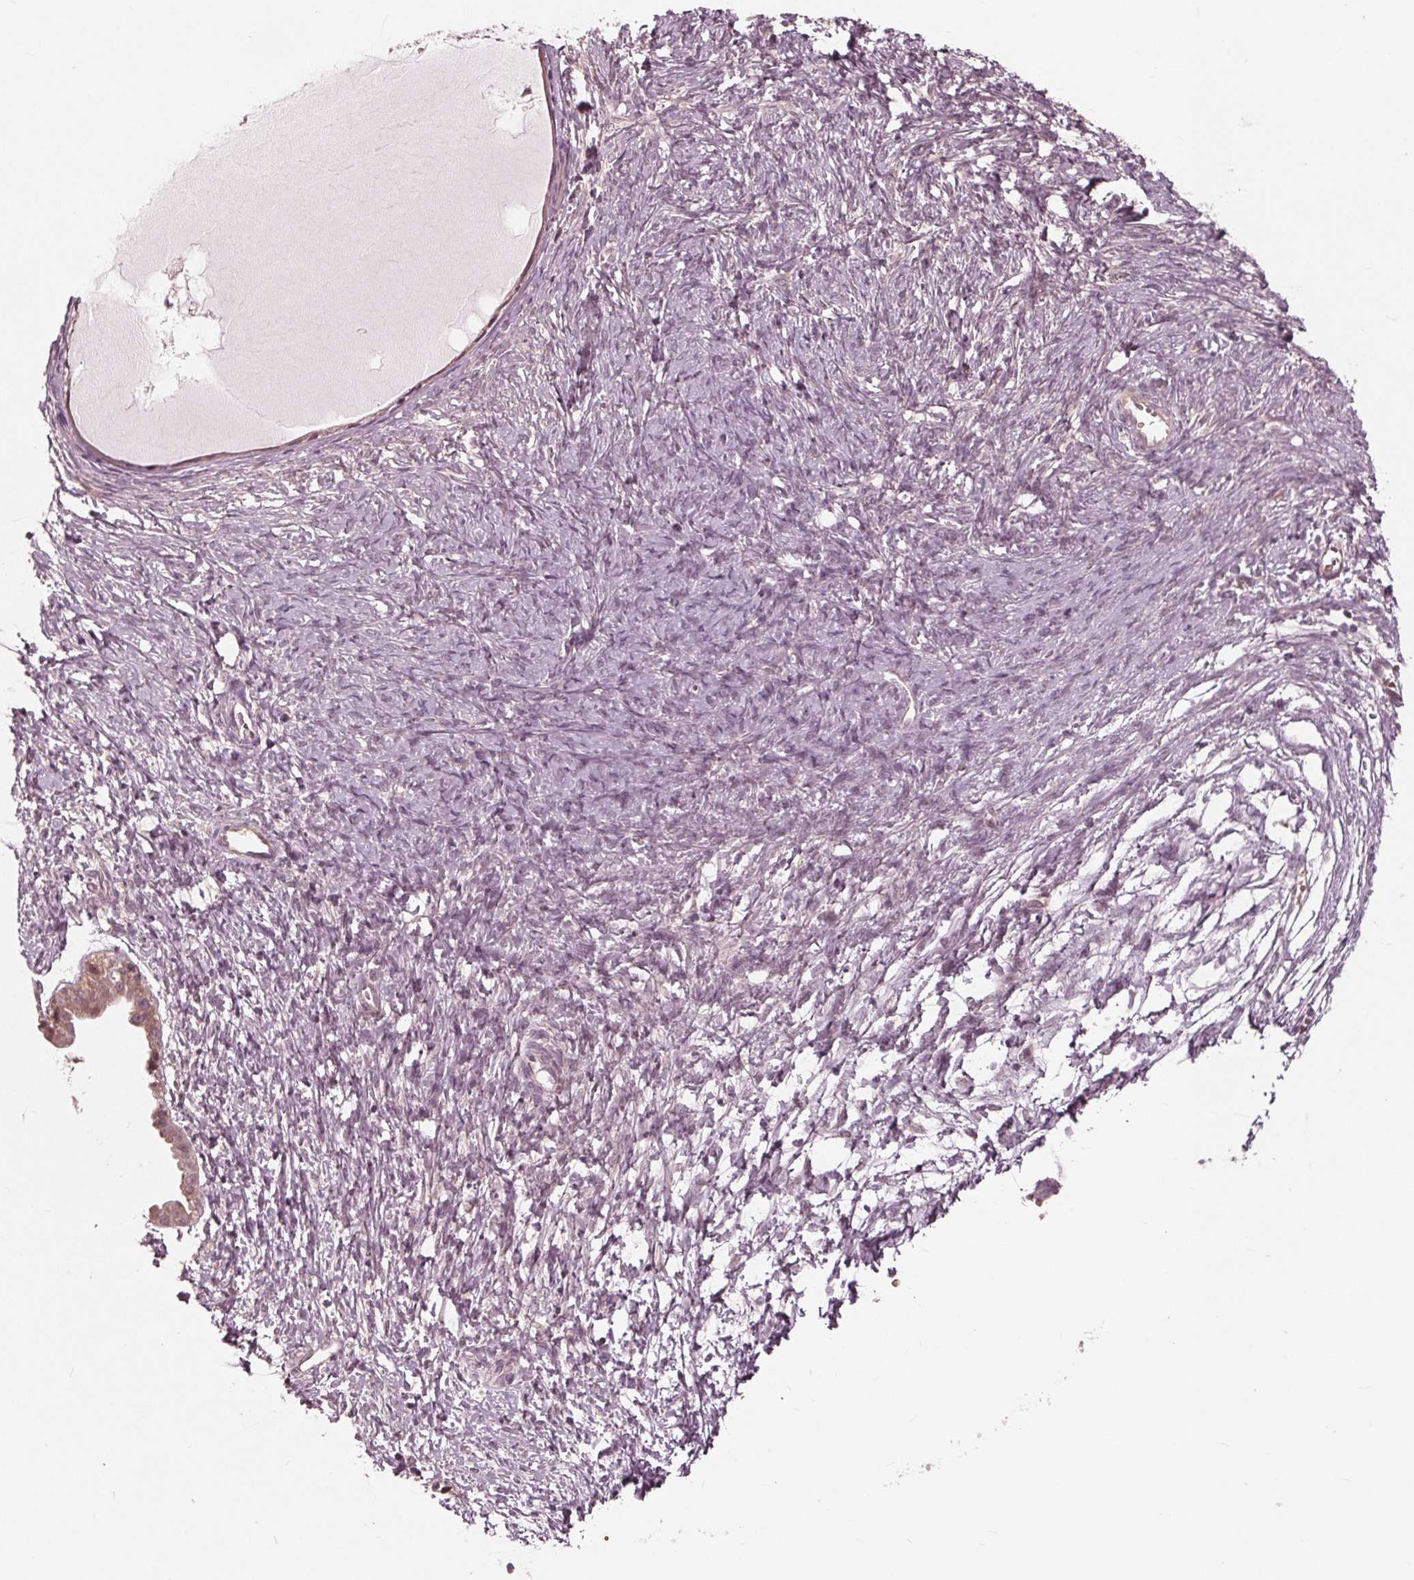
{"staining": {"intensity": "weak", "quantity": "25%-75%", "location": "cytoplasmic/membranous"}, "tissue": "ovarian cancer", "cell_type": "Tumor cells", "image_type": "cancer", "snomed": [{"axis": "morphology", "description": "Cystadenocarcinoma, serous, NOS"}, {"axis": "topography", "description": "Ovary"}], "caption": "This is a histology image of IHC staining of serous cystadenocarcinoma (ovarian), which shows weak expression in the cytoplasmic/membranous of tumor cells.", "gene": "UBALD1", "patient": {"sex": "female", "age": 59}}